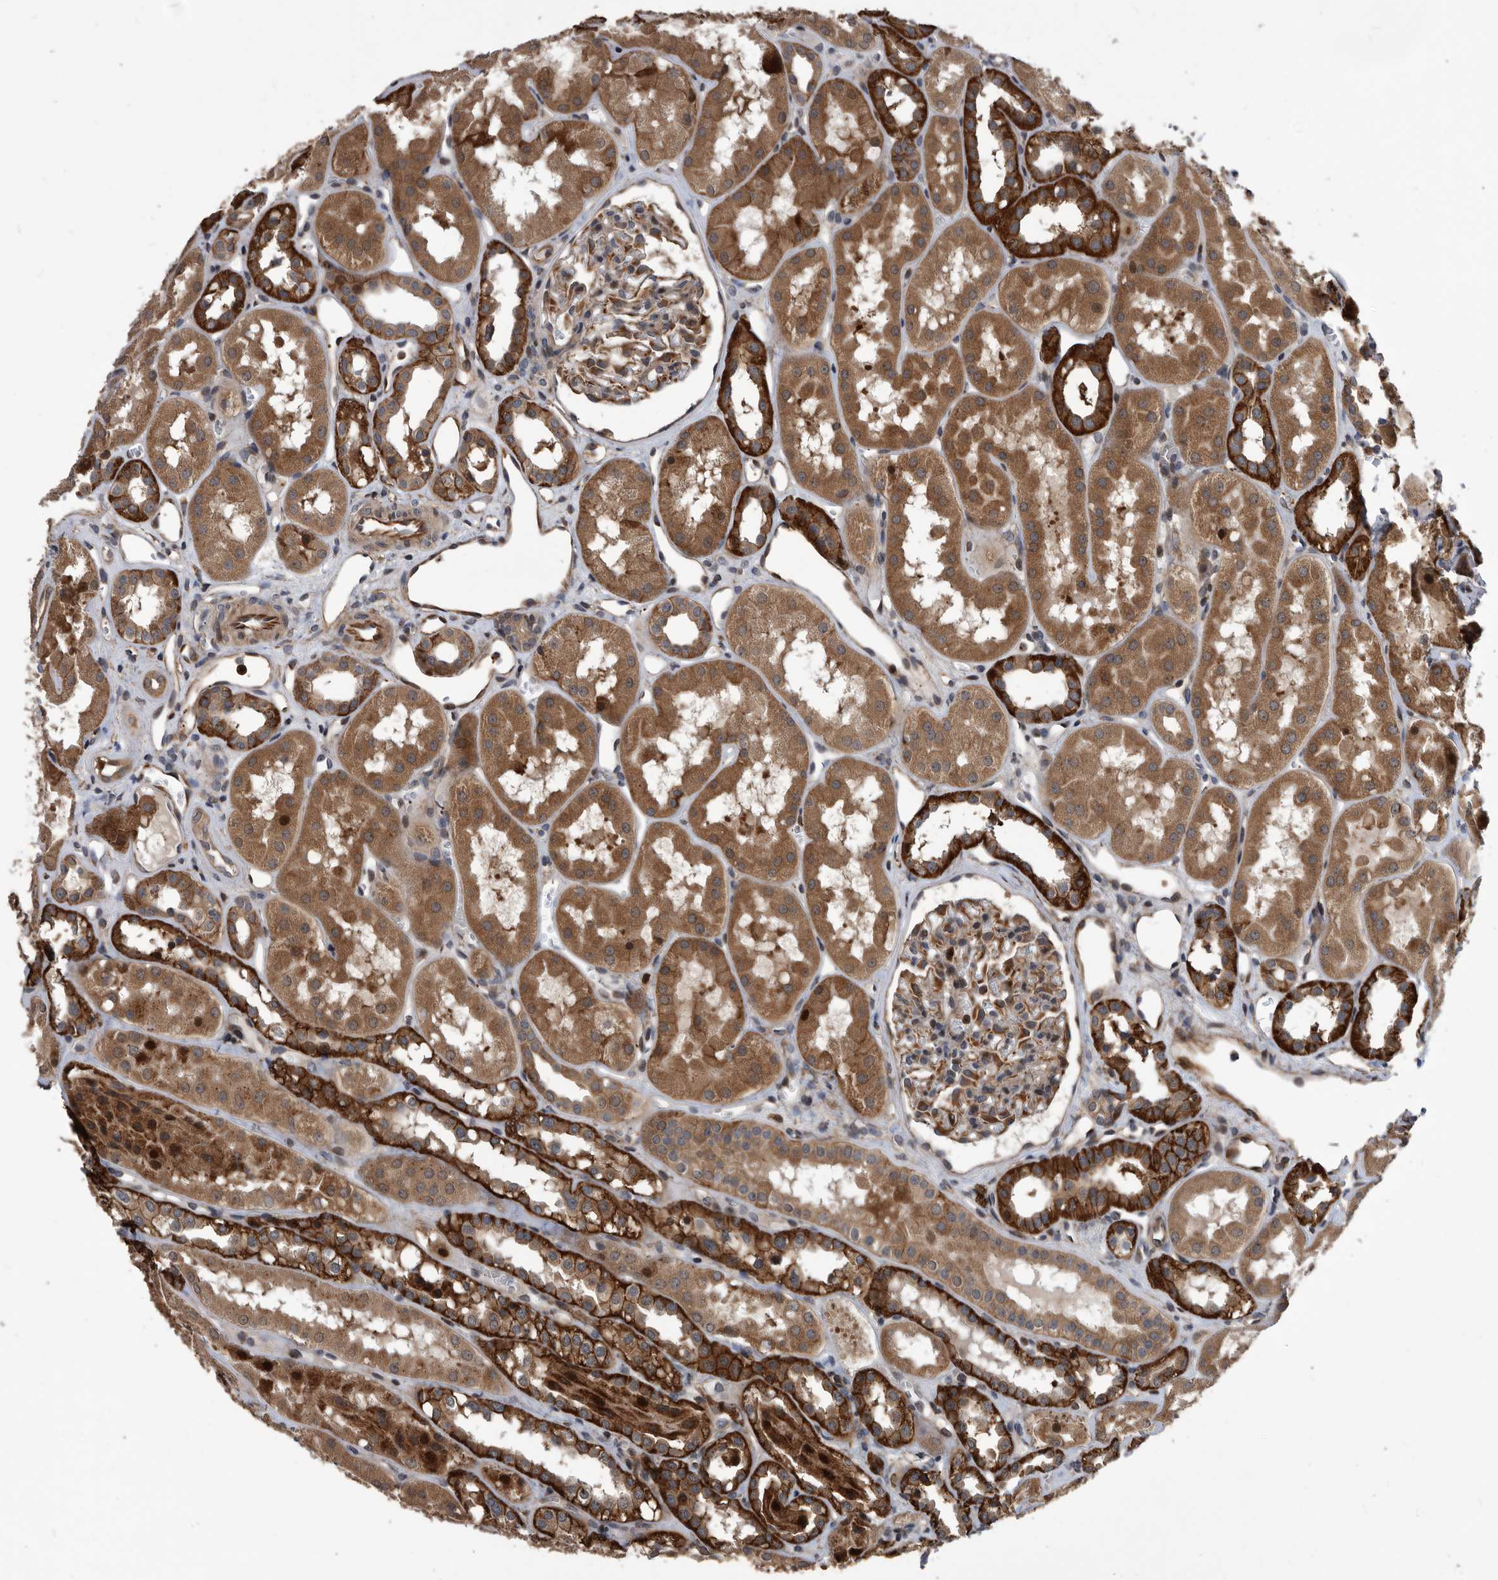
{"staining": {"intensity": "moderate", "quantity": "25%-75%", "location": "cytoplasmic/membranous"}, "tissue": "kidney", "cell_type": "Cells in glomeruli", "image_type": "normal", "snomed": [{"axis": "morphology", "description": "Normal tissue, NOS"}, {"axis": "topography", "description": "Kidney"}], "caption": "Moderate cytoplasmic/membranous staining is identified in approximately 25%-75% of cells in glomeruli in unremarkable kidney. The protein of interest is stained brown, and the nuclei are stained in blue (DAB (3,3'-diaminobenzidine) IHC with brightfield microscopy, high magnification).", "gene": "SERINC2", "patient": {"sex": "male", "age": 16}}